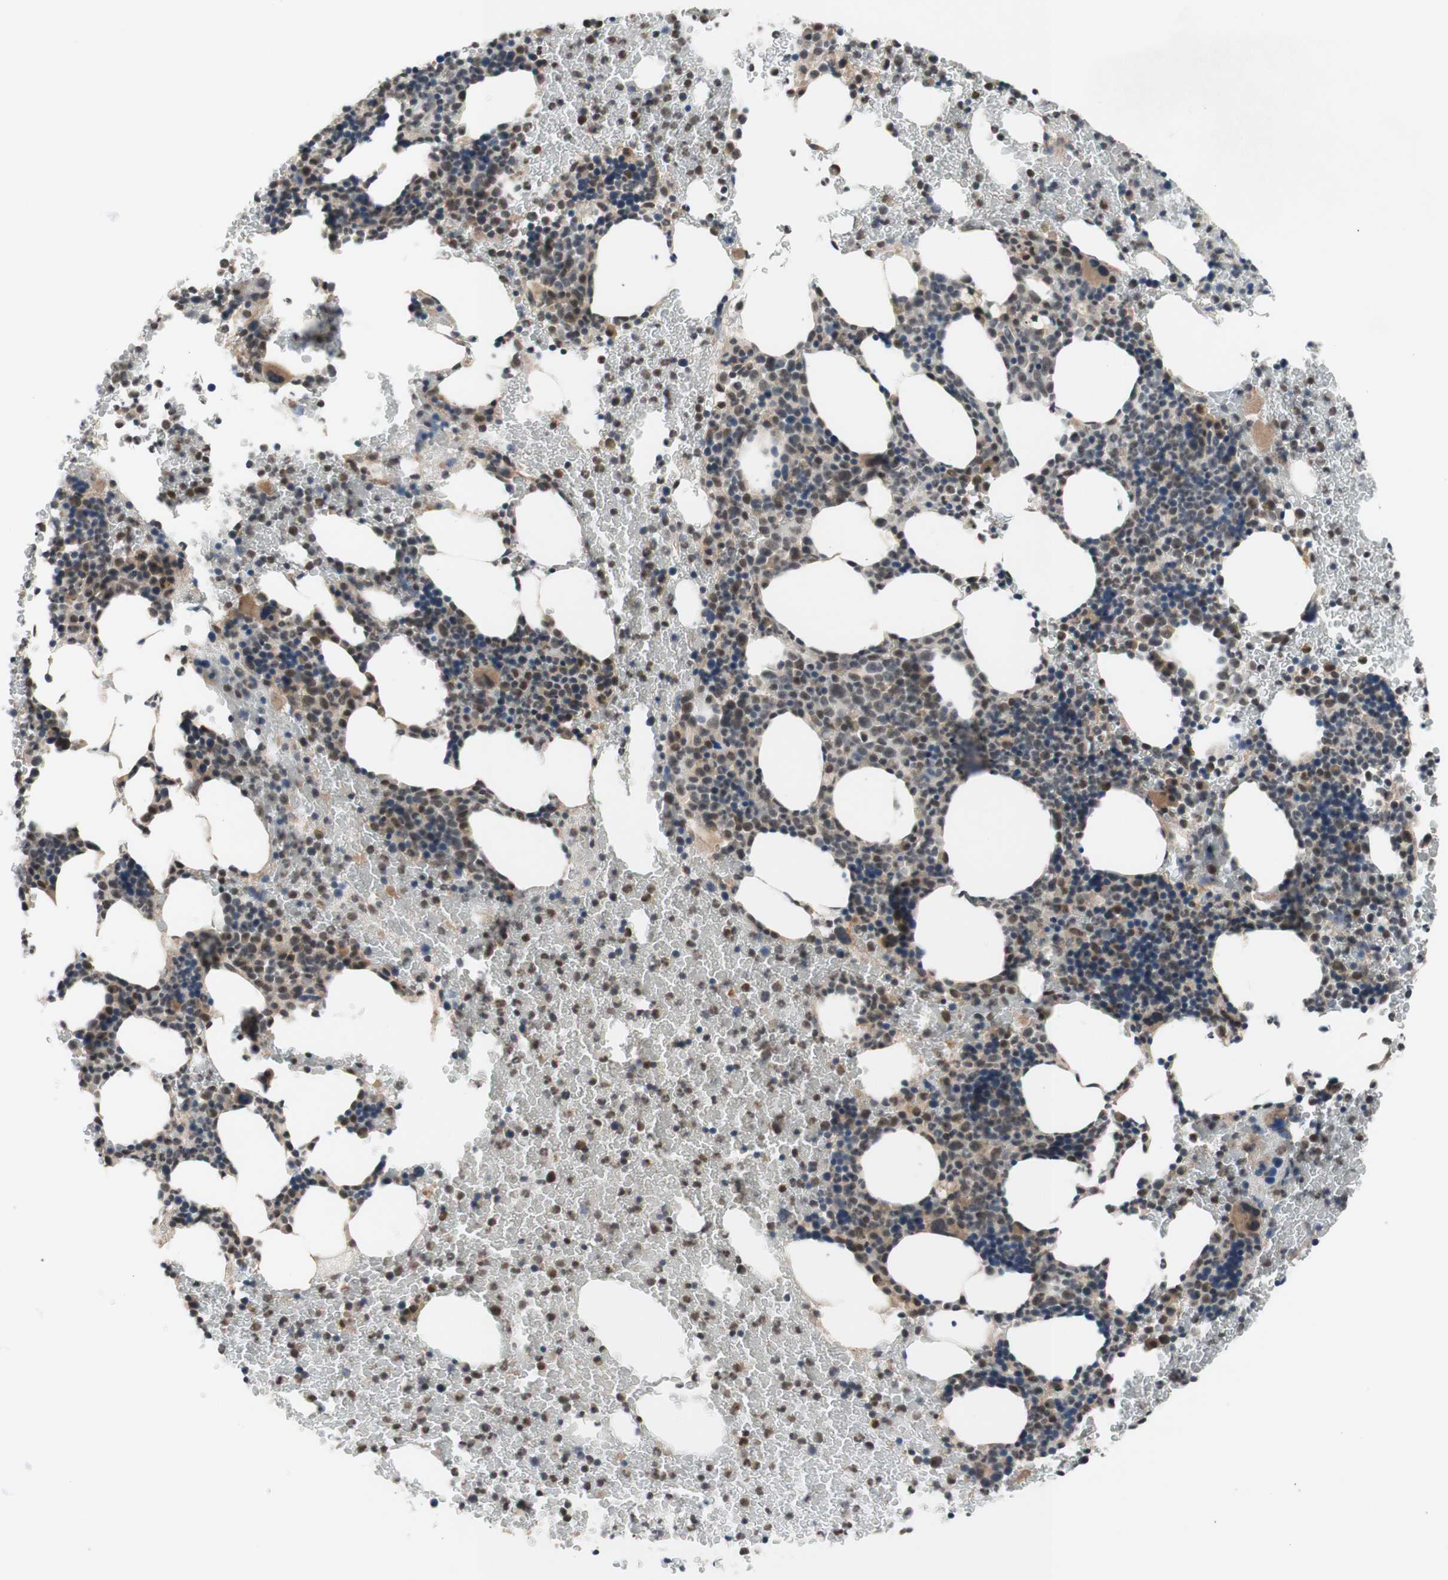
{"staining": {"intensity": "moderate", "quantity": "25%-75%", "location": "cytoplasmic/membranous,nuclear"}, "tissue": "bone marrow", "cell_type": "Hematopoietic cells", "image_type": "normal", "snomed": [{"axis": "morphology", "description": "Normal tissue, NOS"}, {"axis": "morphology", "description": "Inflammation, NOS"}, {"axis": "topography", "description": "Bone marrow"}], "caption": "IHC of benign human bone marrow shows medium levels of moderate cytoplasmic/membranous,nuclear expression in approximately 25%-75% of hematopoietic cells. The protein of interest is stained brown, and the nuclei are stained in blue (DAB (3,3'-diaminobenzidine) IHC with brightfield microscopy, high magnification).", "gene": "CD55", "patient": {"sex": "male", "age": 72}}